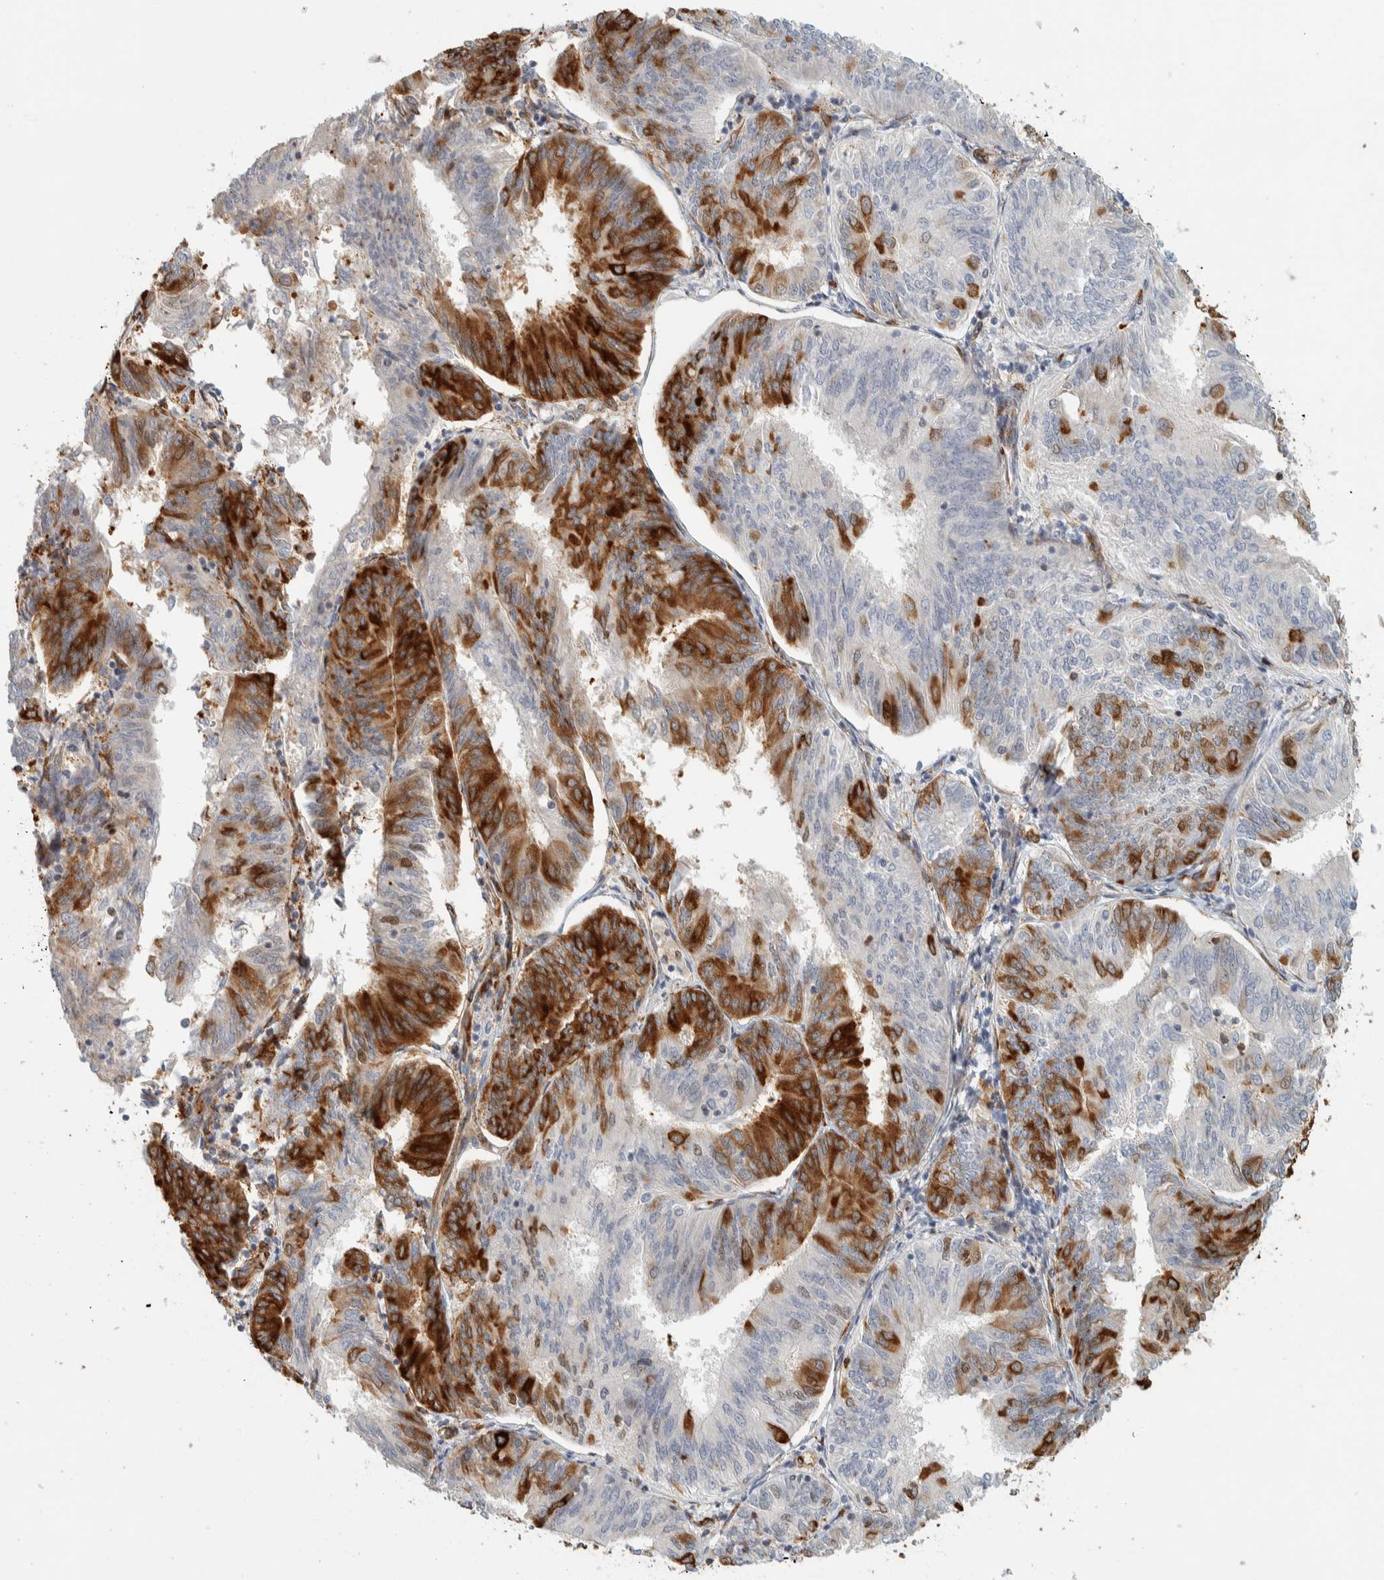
{"staining": {"intensity": "strong", "quantity": ">75%", "location": "cytoplasmic/membranous"}, "tissue": "endometrial cancer", "cell_type": "Tumor cells", "image_type": "cancer", "snomed": [{"axis": "morphology", "description": "Adenocarcinoma, NOS"}, {"axis": "topography", "description": "Endometrium"}], "caption": "A brown stain shows strong cytoplasmic/membranous positivity of a protein in human adenocarcinoma (endometrial) tumor cells.", "gene": "LLGL2", "patient": {"sex": "female", "age": 58}}